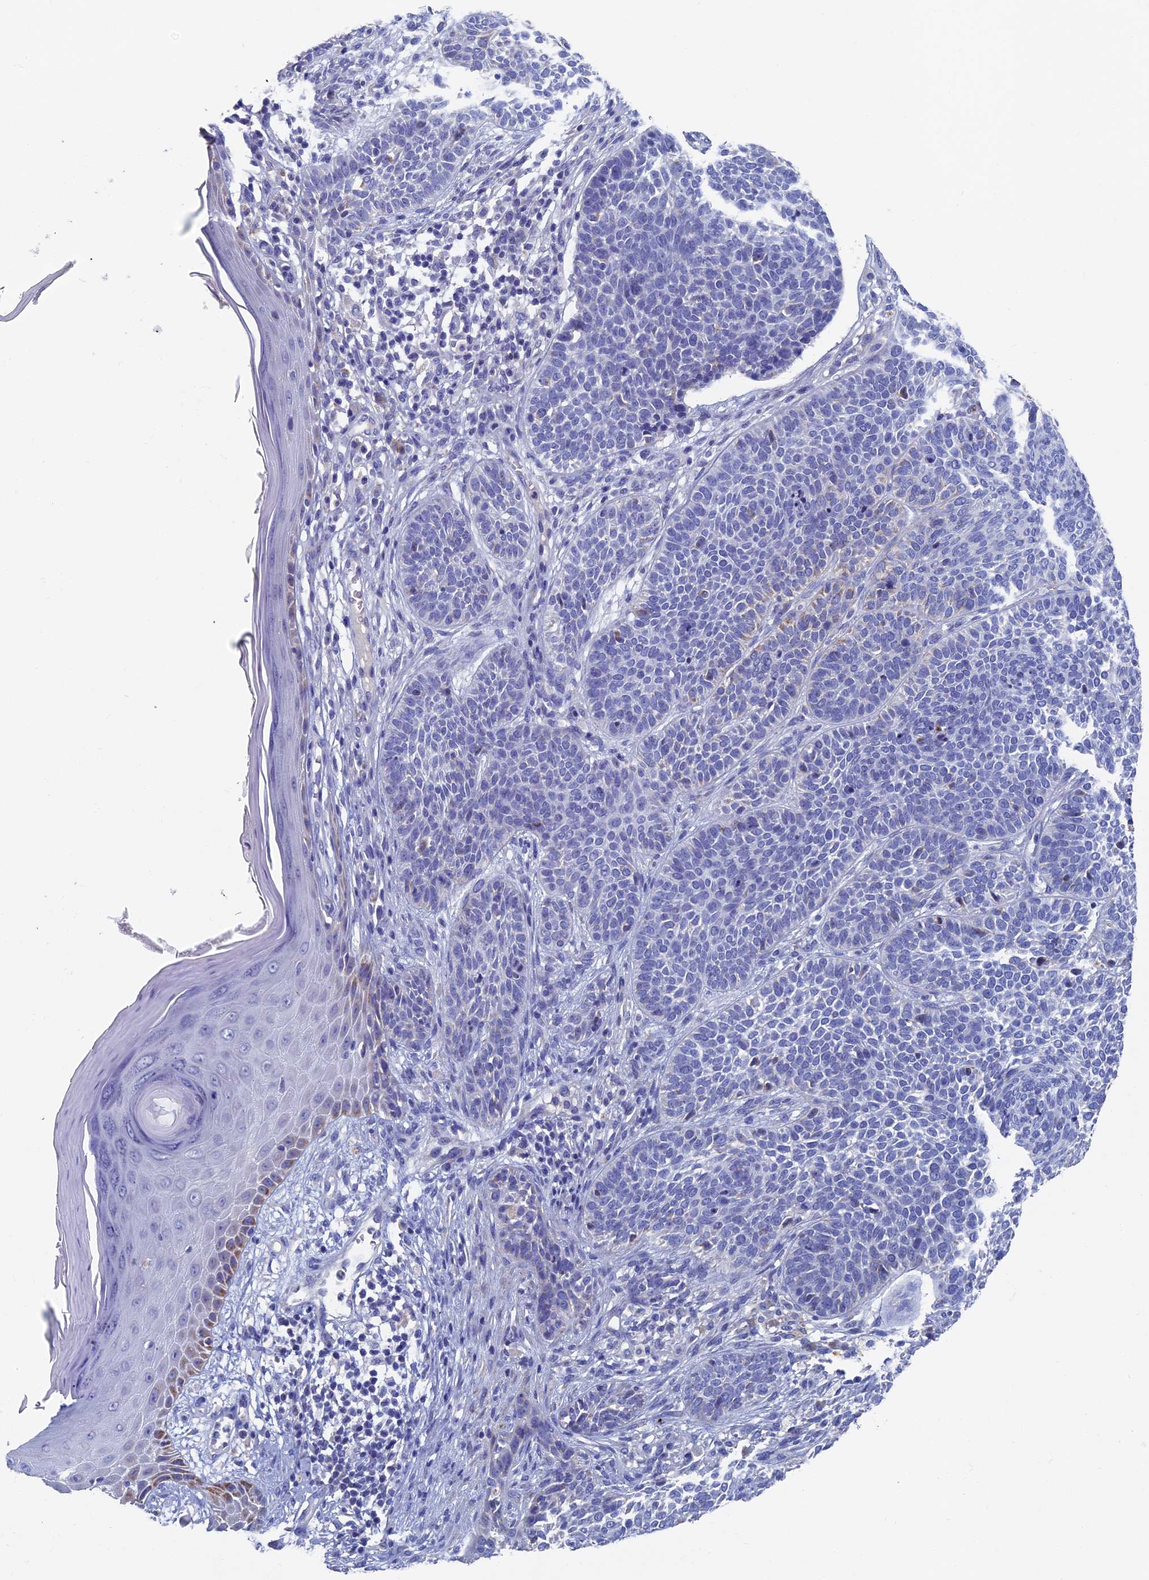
{"staining": {"intensity": "moderate", "quantity": "<25%", "location": "cytoplasmic/membranous"}, "tissue": "skin cancer", "cell_type": "Tumor cells", "image_type": "cancer", "snomed": [{"axis": "morphology", "description": "Basal cell carcinoma"}, {"axis": "topography", "description": "Skin"}], "caption": "Moderate cytoplasmic/membranous protein expression is identified in approximately <25% of tumor cells in skin basal cell carcinoma.", "gene": "OAT", "patient": {"sex": "male", "age": 85}}